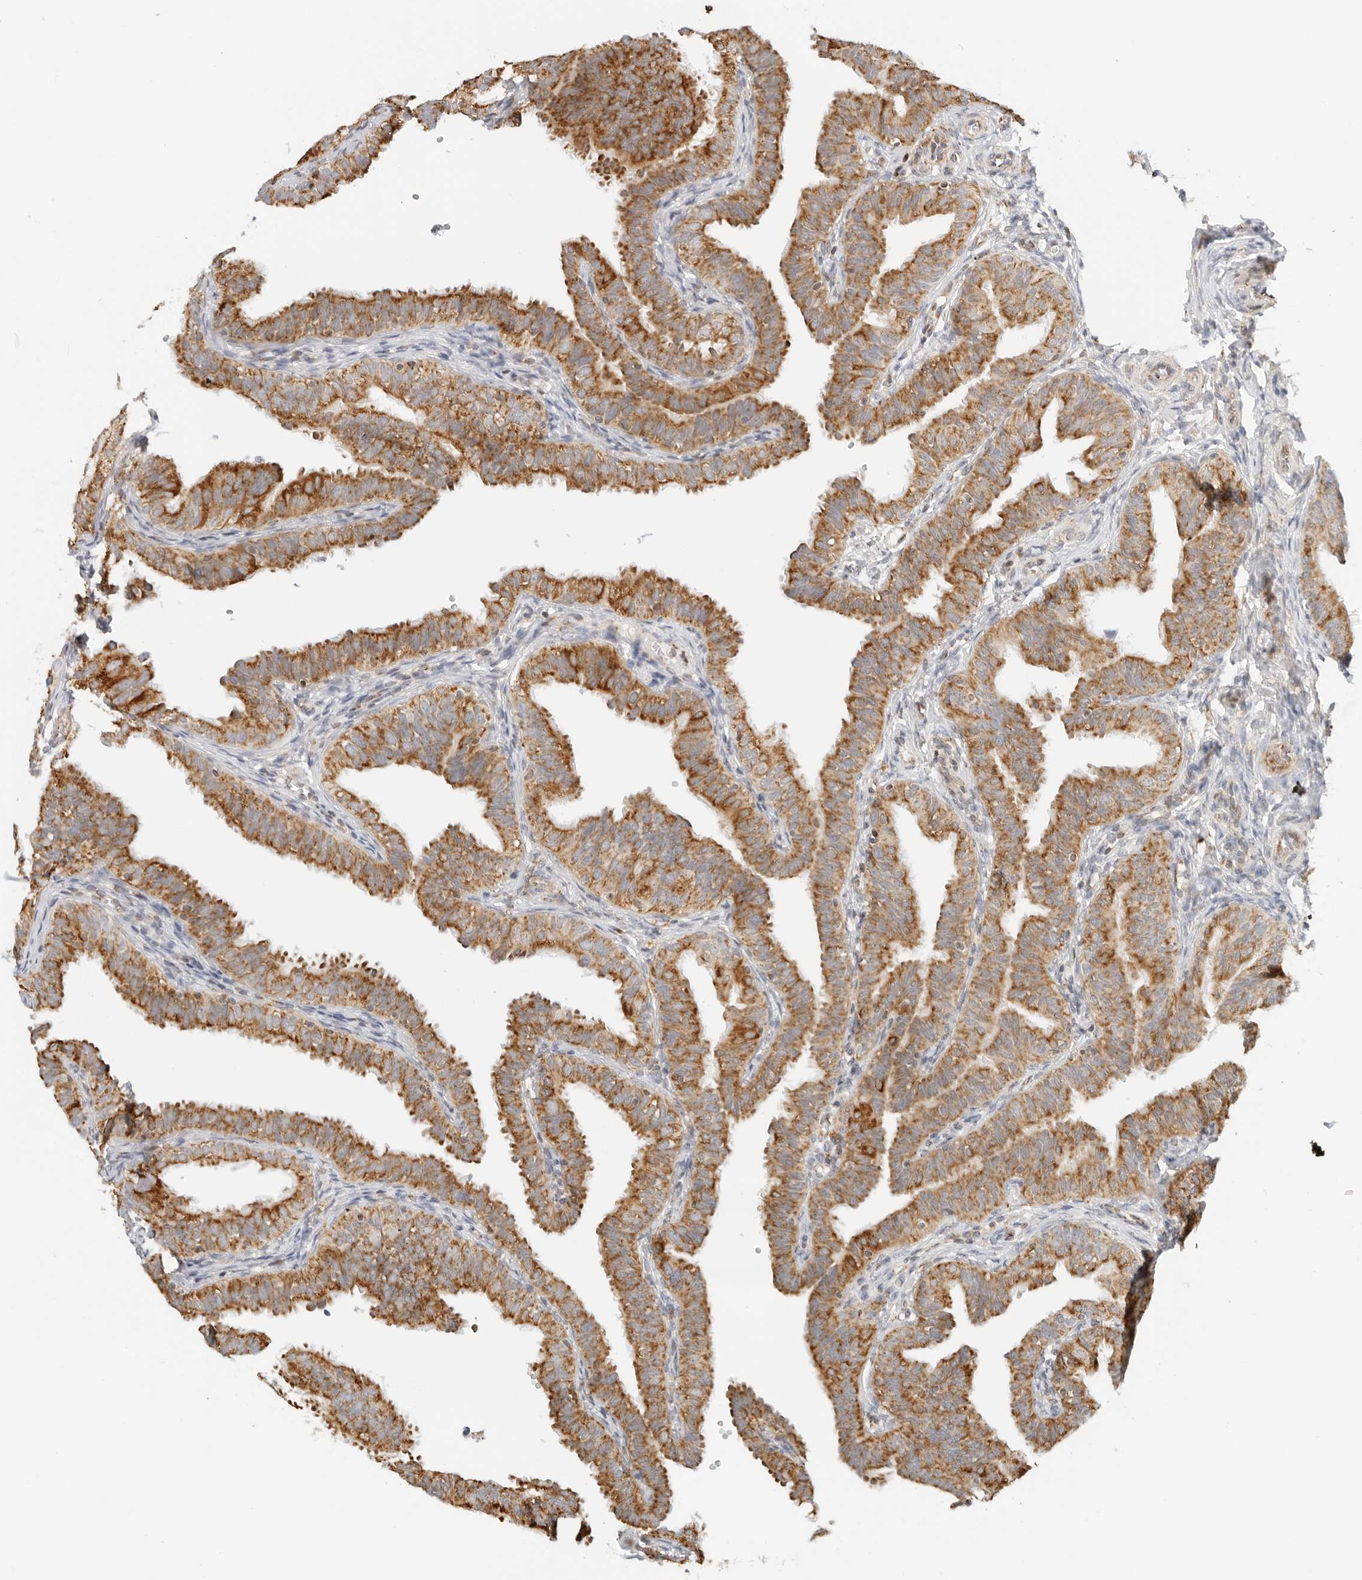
{"staining": {"intensity": "strong", "quantity": "25%-75%", "location": "cytoplasmic/membranous"}, "tissue": "fallopian tube", "cell_type": "Glandular cells", "image_type": "normal", "snomed": [{"axis": "morphology", "description": "Normal tissue, NOS"}, {"axis": "topography", "description": "Fallopian tube"}], "caption": "Immunohistochemistry (IHC) photomicrograph of normal human fallopian tube stained for a protein (brown), which reveals high levels of strong cytoplasmic/membranous staining in approximately 25%-75% of glandular cells.", "gene": "RC3H1", "patient": {"sex": "female", "age": 35}}